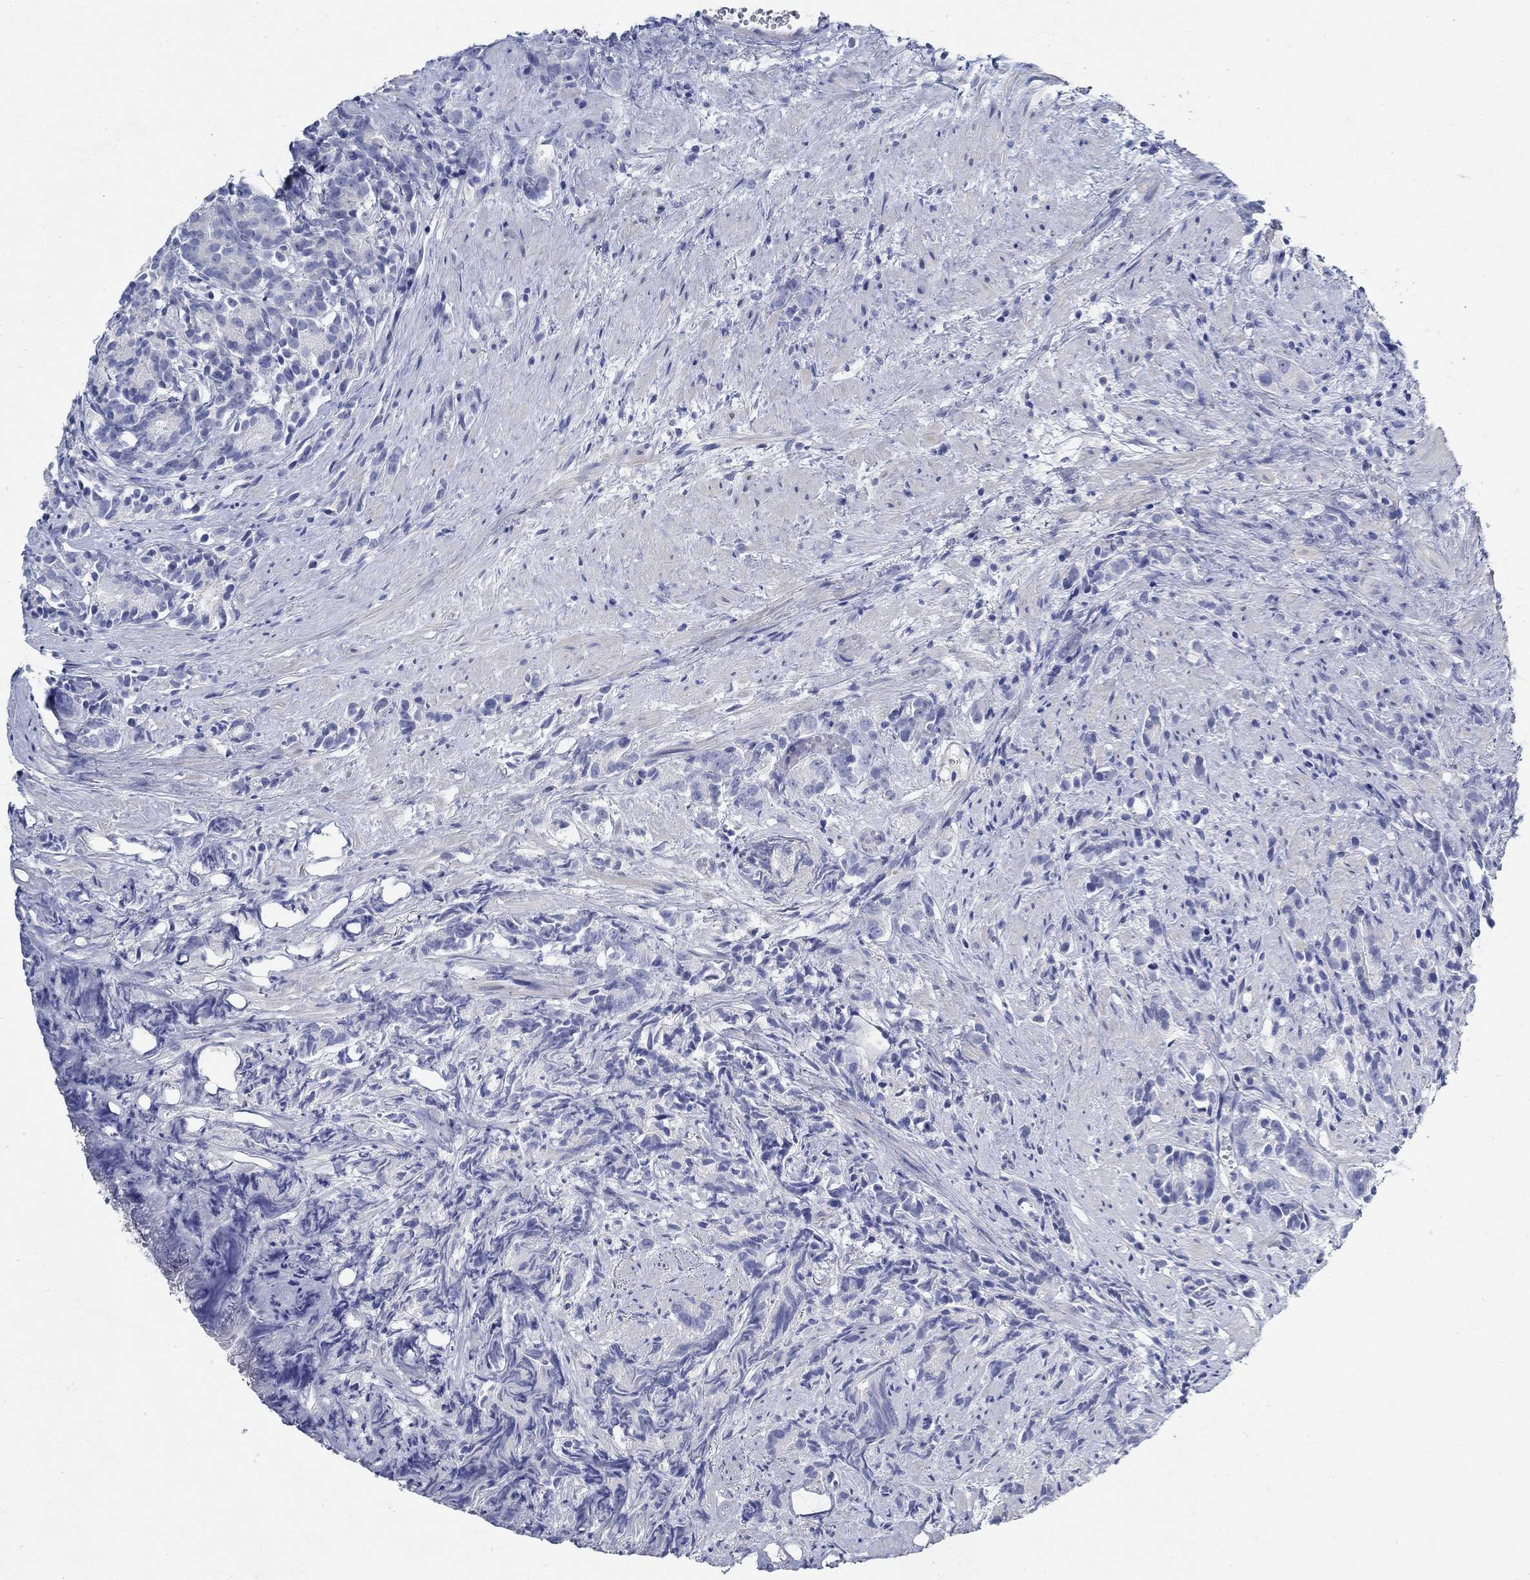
{"staining": {"intensity": "negative", "quantity": "none", "location": "none"}, "tissue": "prostate cancer", "cell_type": "Tumor cells", "image_type": "cancer", "snomed": [{"axis": "morphology", "description": "Adenocarcinoma, High grade"}, {"axis": "topography", "description": "Prostate"}], "caption": "An image of human prostate high-grade adenocarcinoma is negative for staining in tumor cells.", "gene": "RBM20", "patient": {"sex": "male", "age": 90}}